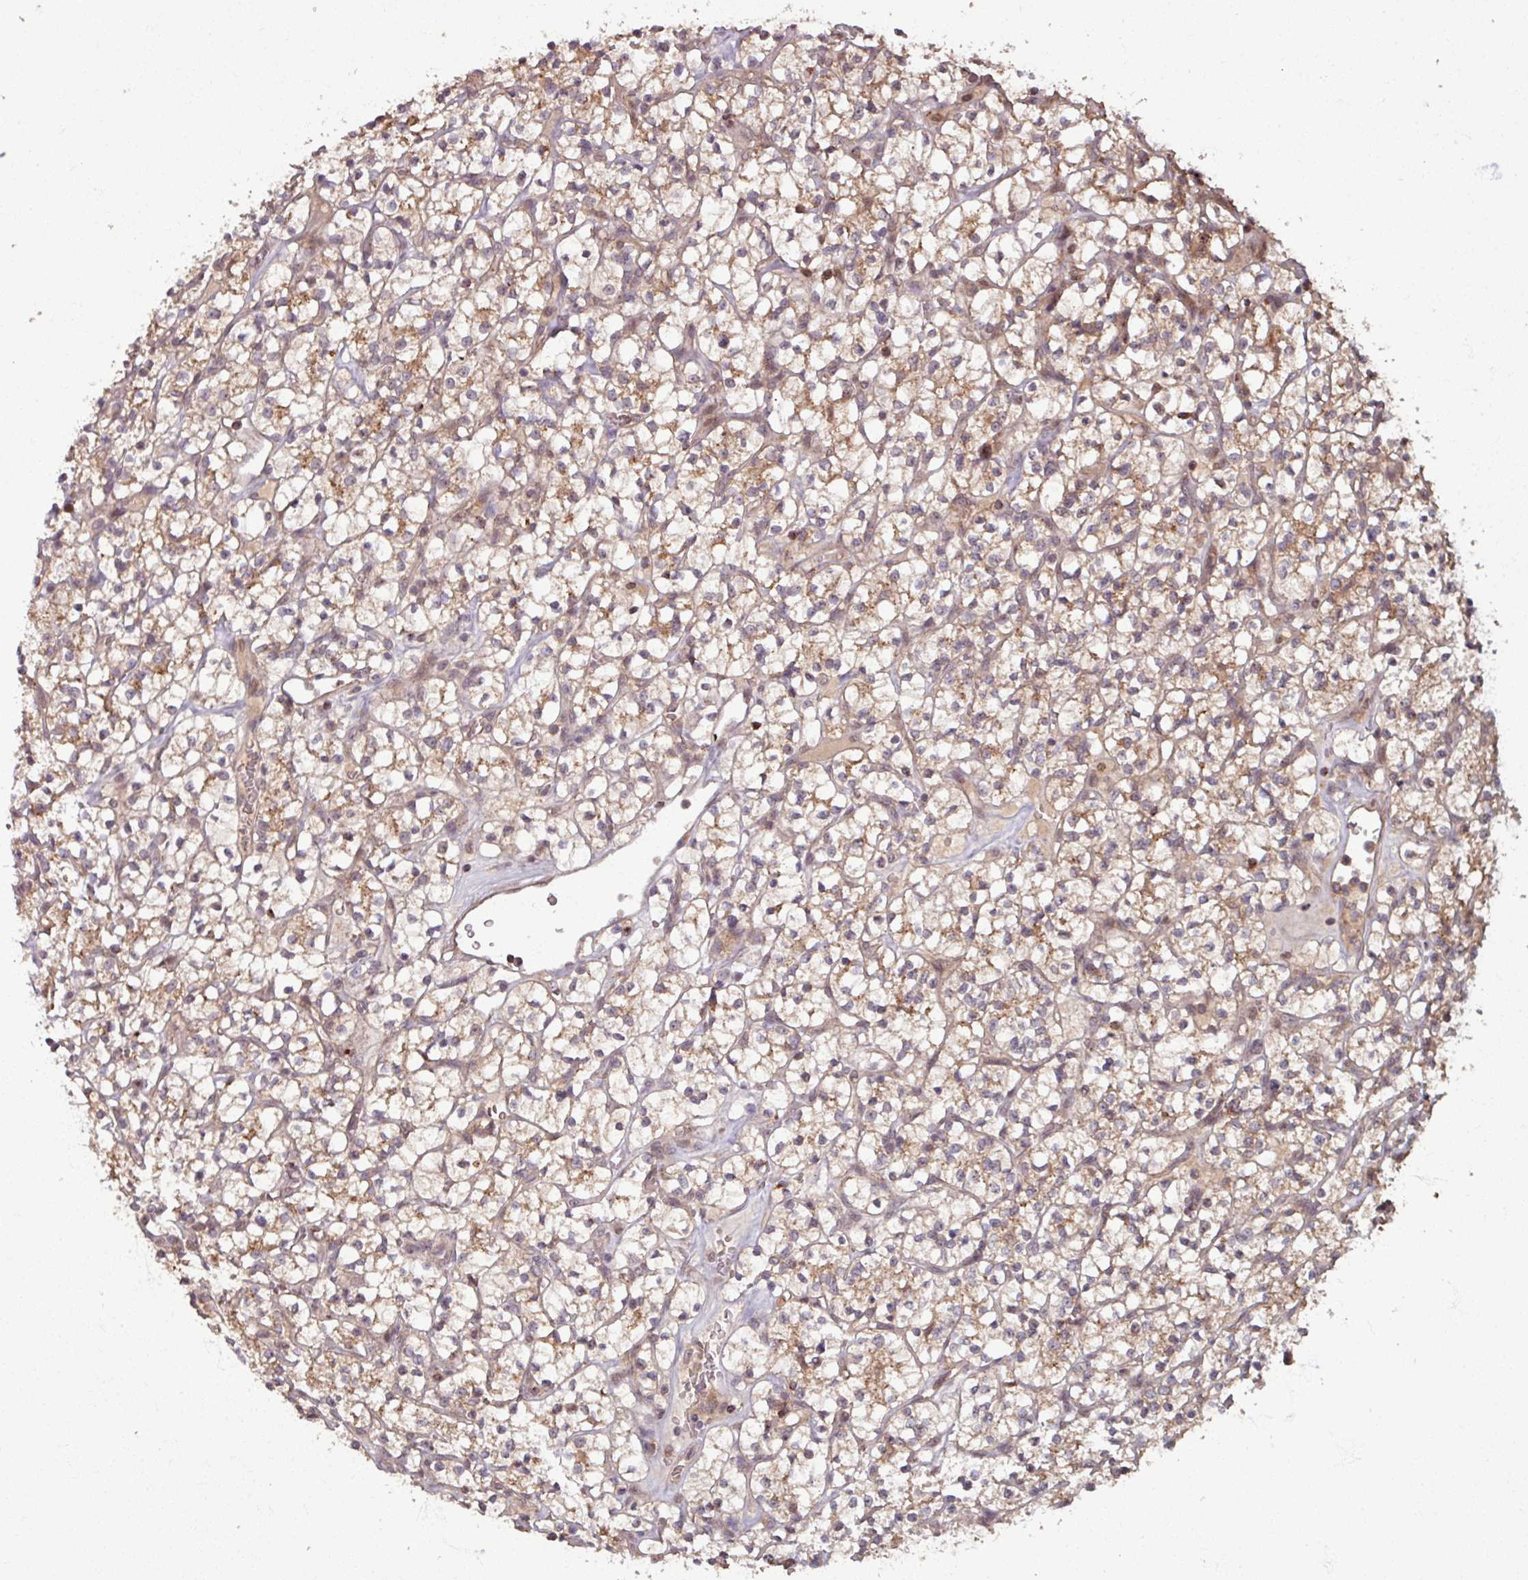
{"staining": {"intensity": "moderate", "quantity": "<25%", "location": "cytoplasmic/membranous"}, "tissue": "renal cancer", "cell_type": "Tumor cells", "image_type": "cancer", "snomed": [{"axis": "morphology", "description": "Adenocarcinoma, NOS"}, {"axis": "topography", "description": "Kidney"}], "caption": "Renal adenocarcinoma stained for a protein displays moderate cytoplasmic/membranous positivity in tumor cells.", "gene": "OR6B1", "patient": {"sex": "female", "age": 64}}